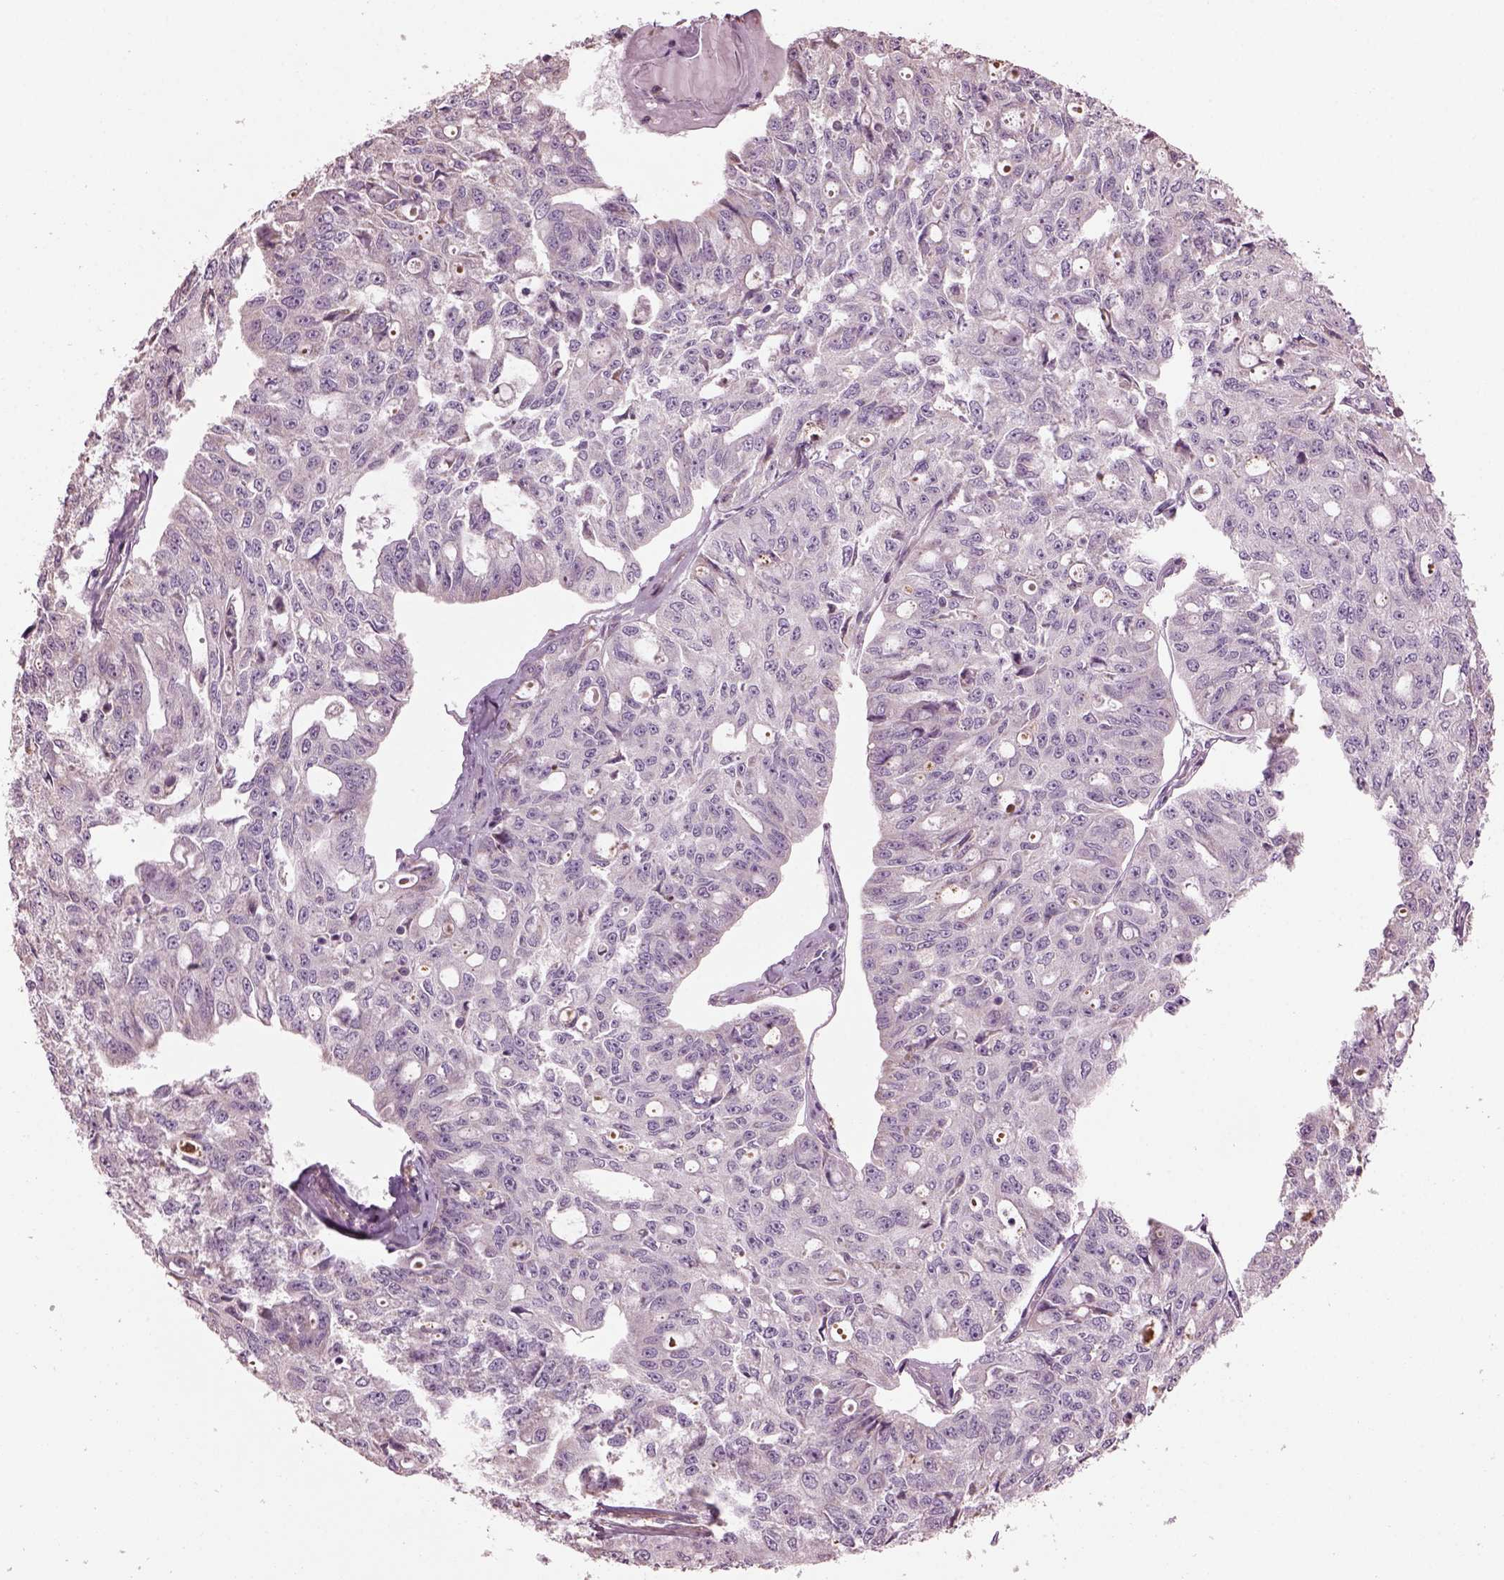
{"staining": {"intensity": "negative", "quantity": "none", "location": "none"}, "tissue": "ovarian cancer", "cell_type": "Tumor cells", "image_type": "cancer", "snomed": [{"axis": "morphology", "description": "Carcinoma, endometroid"}, {"axis": "topography", "description": "Ovary"}], "caption": "Photomicrograph shows no protein expression in tumor cells of ovarian cancer tissue.", "gene": "SPATA7", "patient": {"sex": "female", "age": 65}}